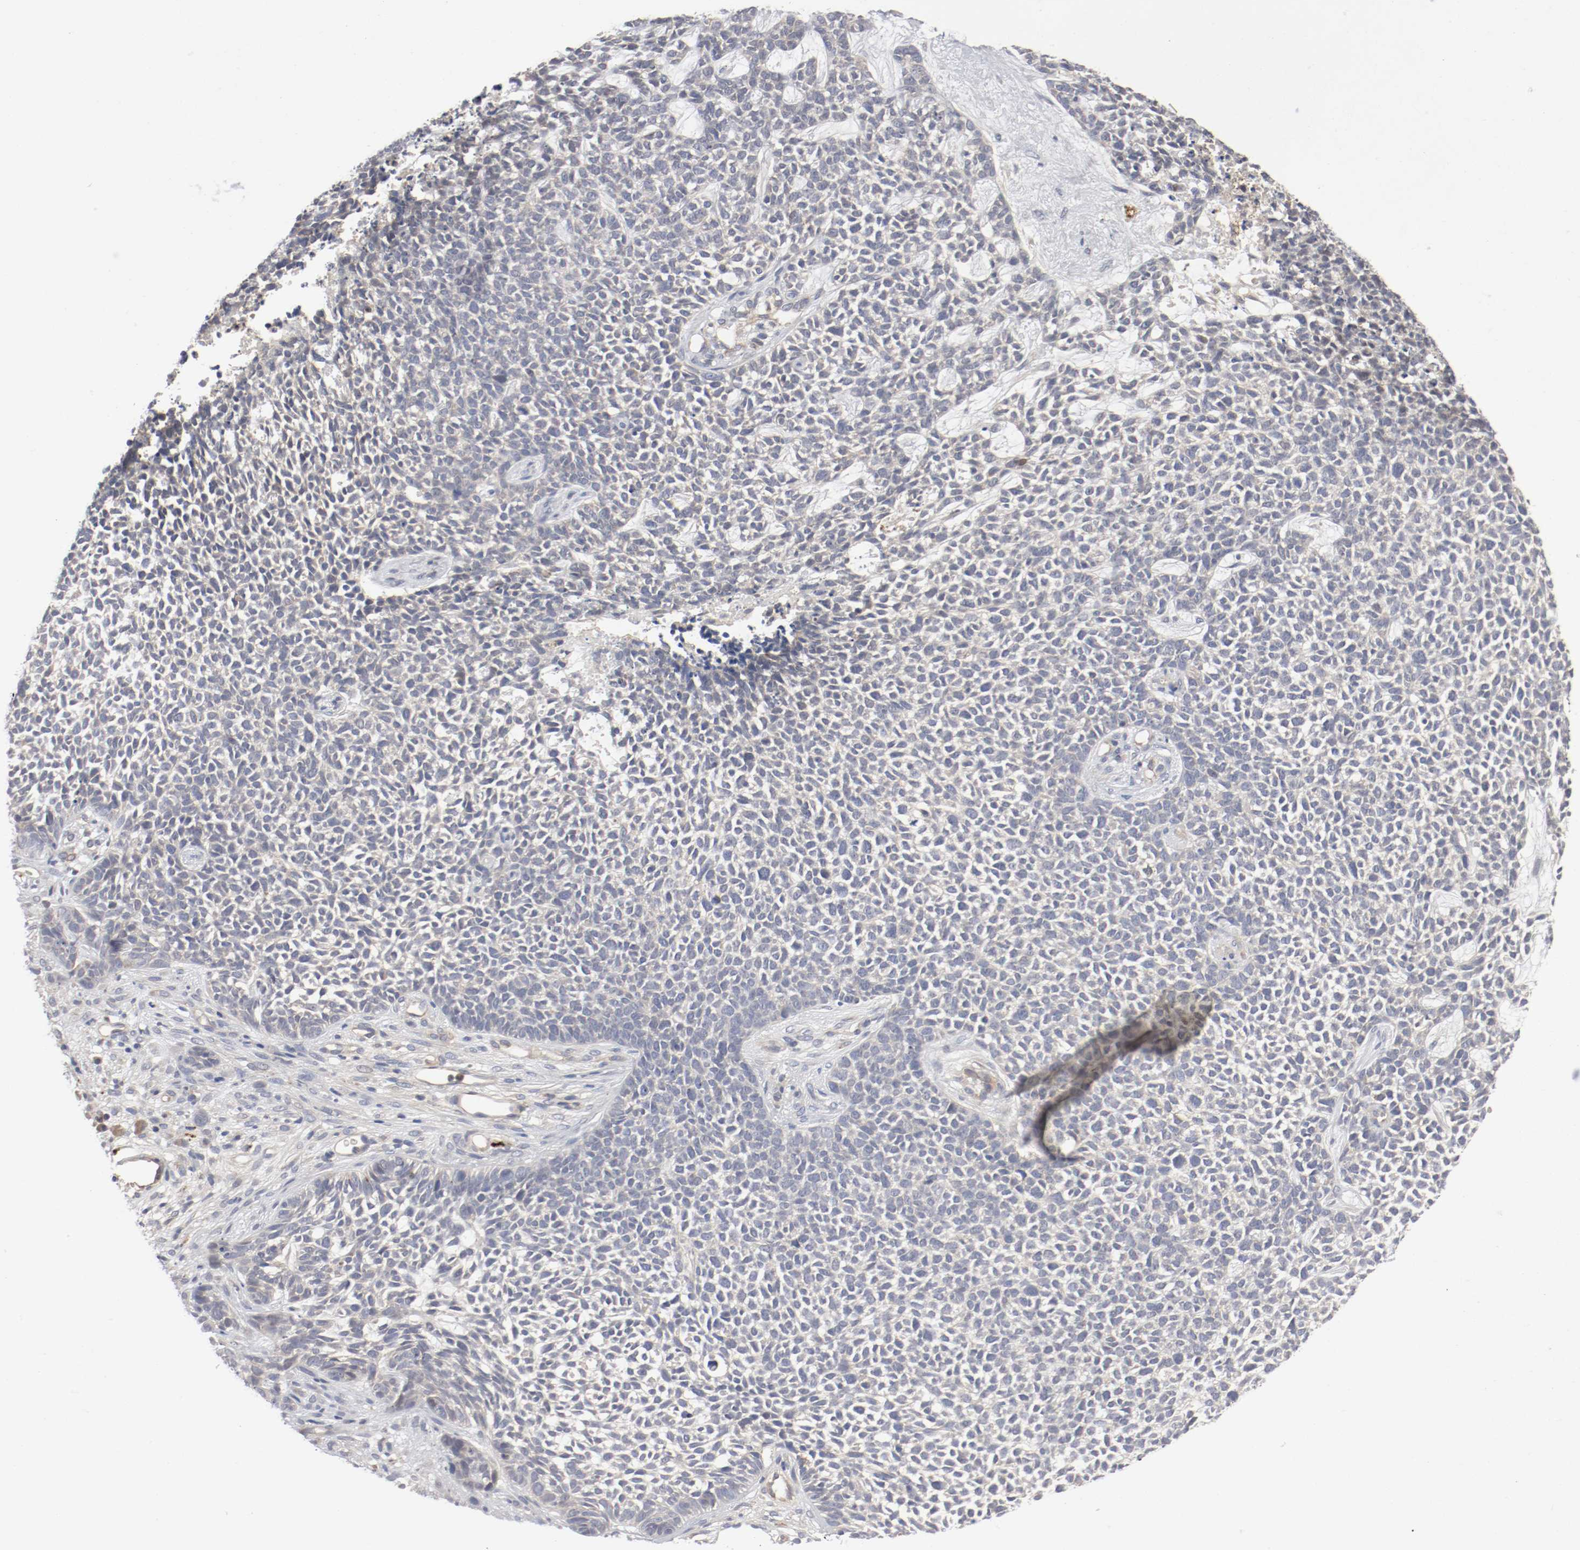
{"staining": {"intensity": "weak", "quantity": "<25%", "location": "cytoplasmic/membranous"}, "tissue": "skin cancer", "cell_type": "Tumor cells", "image_type": "cancer", "snomed": [{"axis": "morphology", "description": "Basal cell carcinoma"}, {"axis": "topography", "description": "Skin"}], "caption": "The micrograph exhibits no significant staining in tumor cells of basal cell carcinoma (skin).", "gene": "REN", "patient": {"sex": "female", "age": 84}}